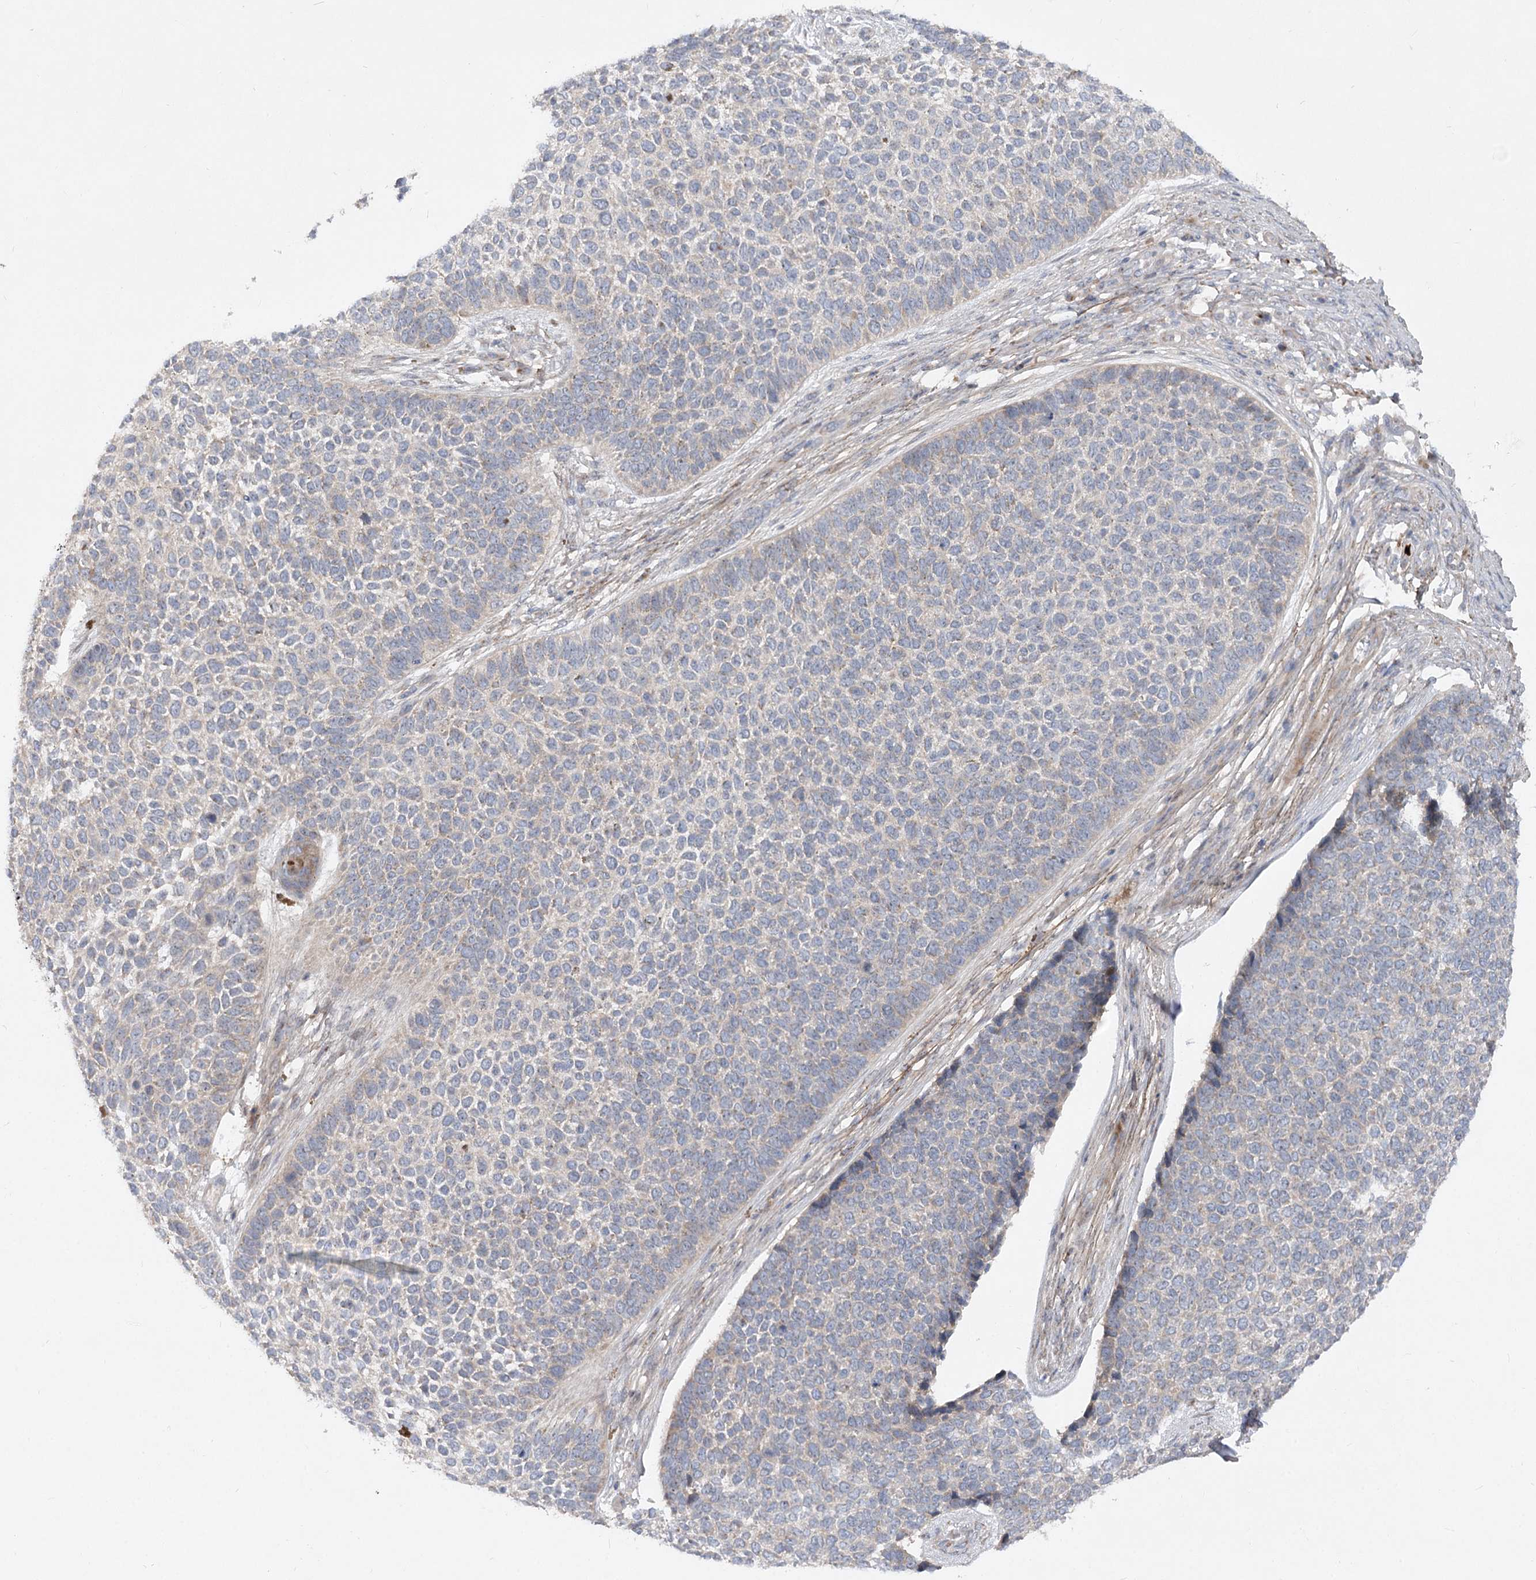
{"staining": {"intensity": "negative", "quantity": "none", "location": "none"}, "tissue": "skin cancer", "cell_type": "Tumor cells", "image_type": "cancer", "snomed": [{"axis": "morphology", "description": "Basal cell carcinoma"}, {"axis": "topography", "description": "Skin"}], "caption": "DAB (3,3'-diaminobenzidine) immunohistochemical staining of skin cancer exhibits no significant expression in tumor cells. The staining is performed using DAB (3,3'-diaminobenzidine) brown chromogen with nuclei counter-stained in using hematoxylin.", "gene": "FGF19", "patient": {"sex": "female", "age": 84}}